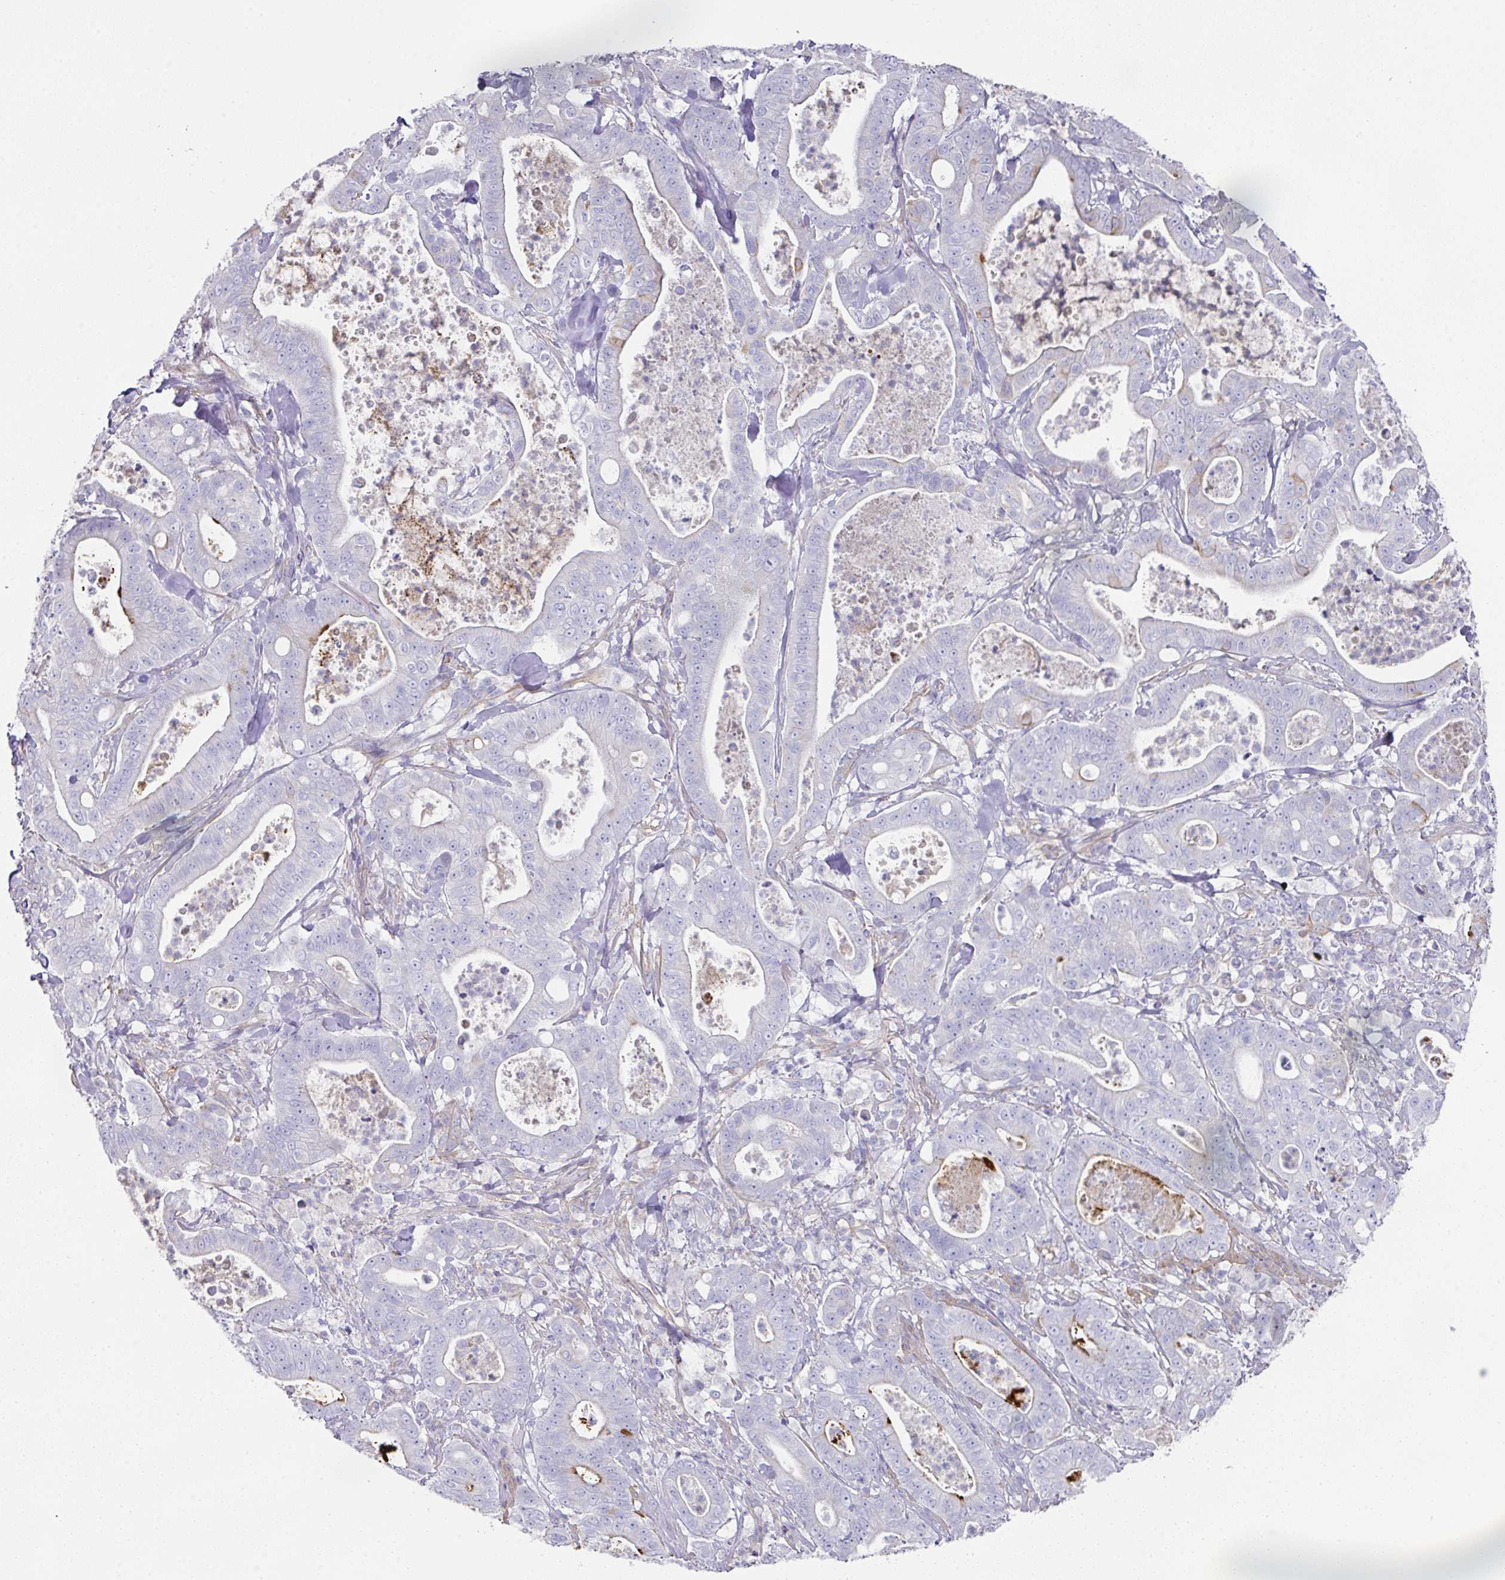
{"staining": {"intensity": "moderate", "quantity": "<25%", "location": "cytoplasmic/membranous"}, "tissue": "pancreatic cancer", "cell_type": "Tumor cells", "image_type": "cancer", "snomed": [{"axis": "morphology", "description": "Adenocarcinoma, NOS"}, {"axis": "topography", "description": "Pancreas"}], "caption": "Immunohistochemistry (IHC) staining of pancreatic cancer, which shows low levels of moderate cytoplasmic/membranous staining in approximately <25% of tumor cells indicating moderate cytoplasmic/membranous protein expression. The staining was performed using DAB (3,3'-diaminobenzidine) (brown) for protein detection and nuclei were counterstained in hematoxylin (blue).", "gene": "TARM1", "patient": {"sex": "male", "age": 71}}